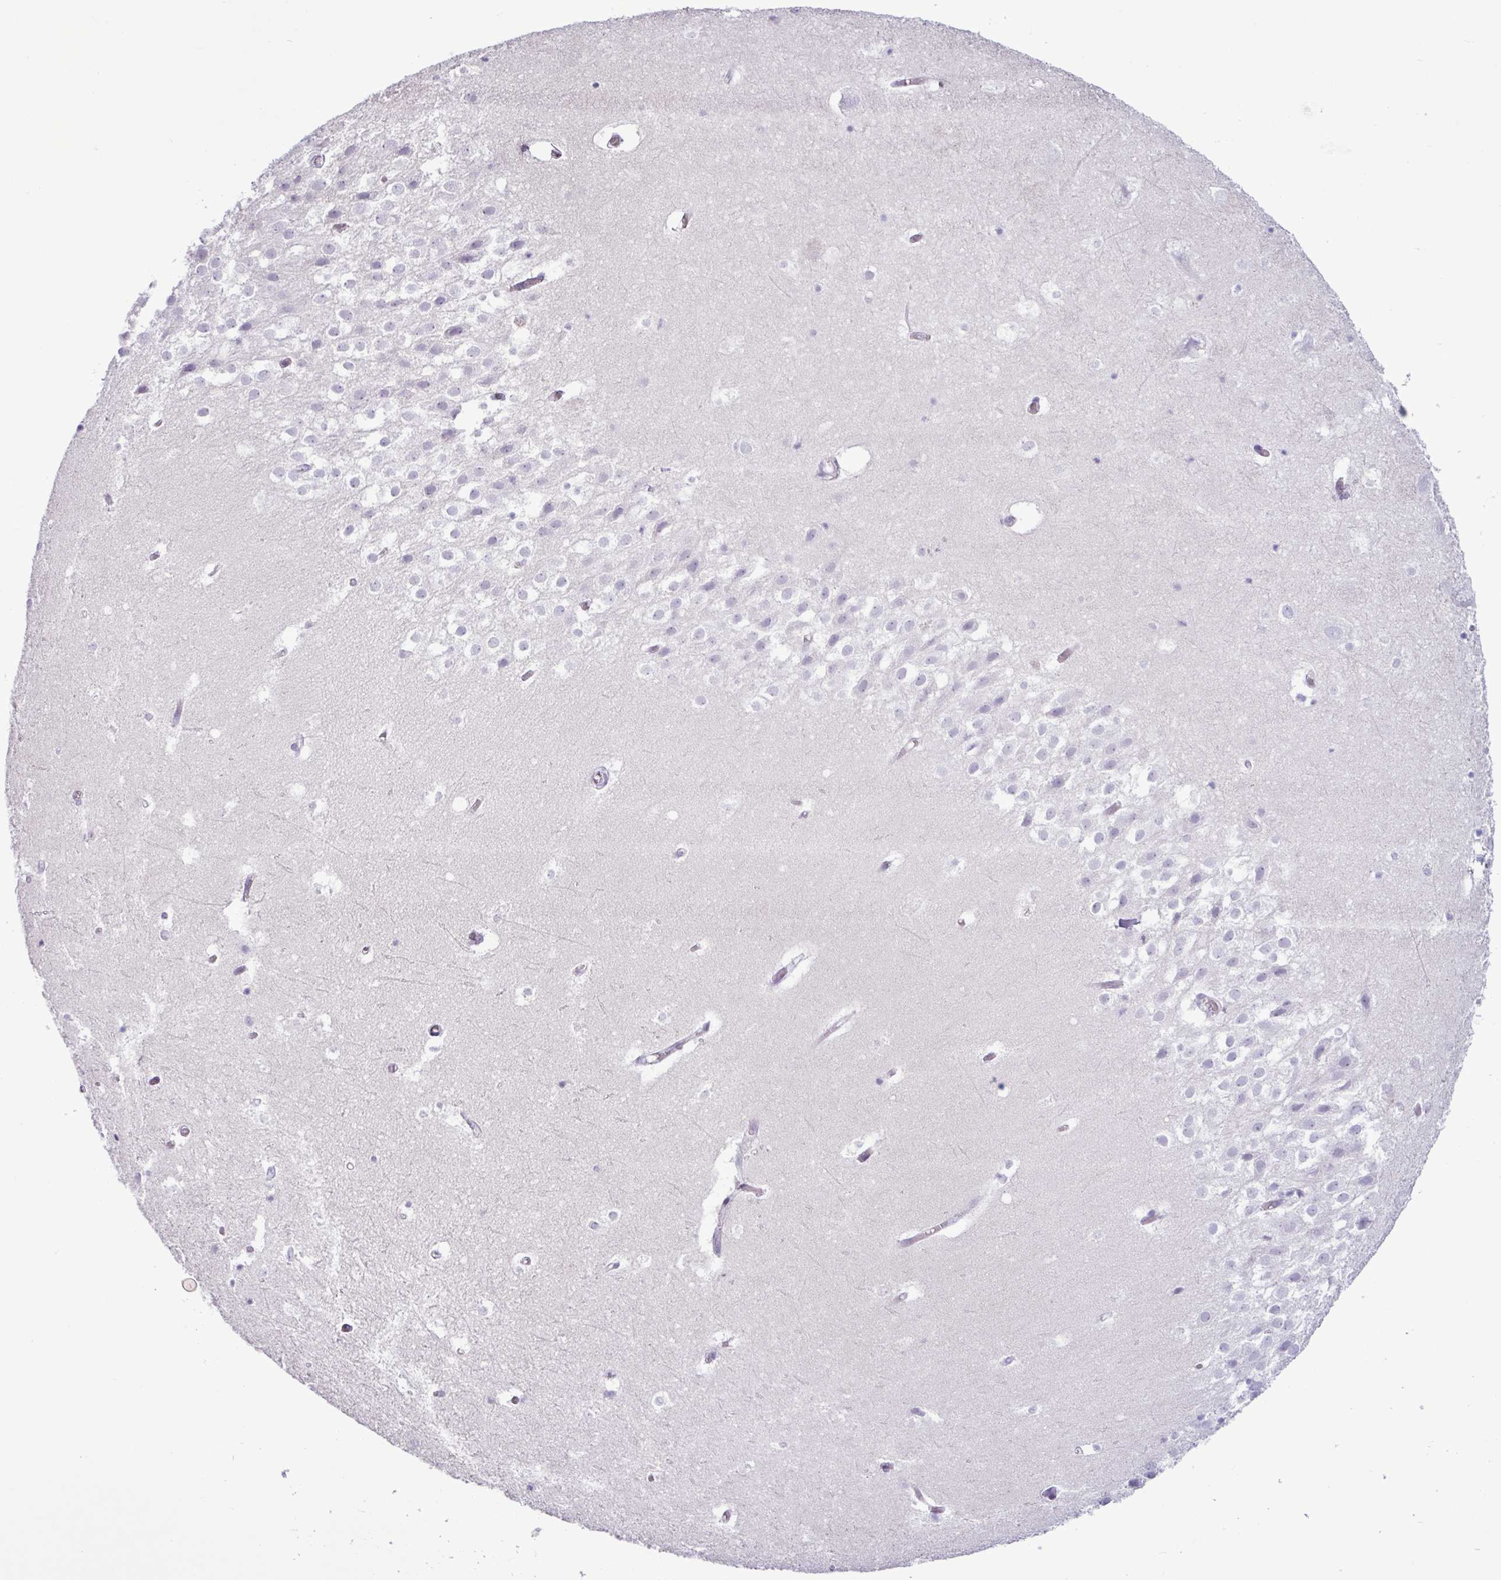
{"staining": {"intensity": "negative", "quantity": "none", "location": "none"}, "tissue": "hippocampus", "cell_type": "Glial cells", "image_type": "normal", "snomed": [{"axis": "morphology", "description": "Normal tissue, NOS"}, {"axis": "topography", "description": "Hippocampus"}], "caption": "IHC of unremarkable hippocampus displays no expression in glial cells.", "gene": "ALDH3A1", "patient": {"sex": "female", "age": 52}}